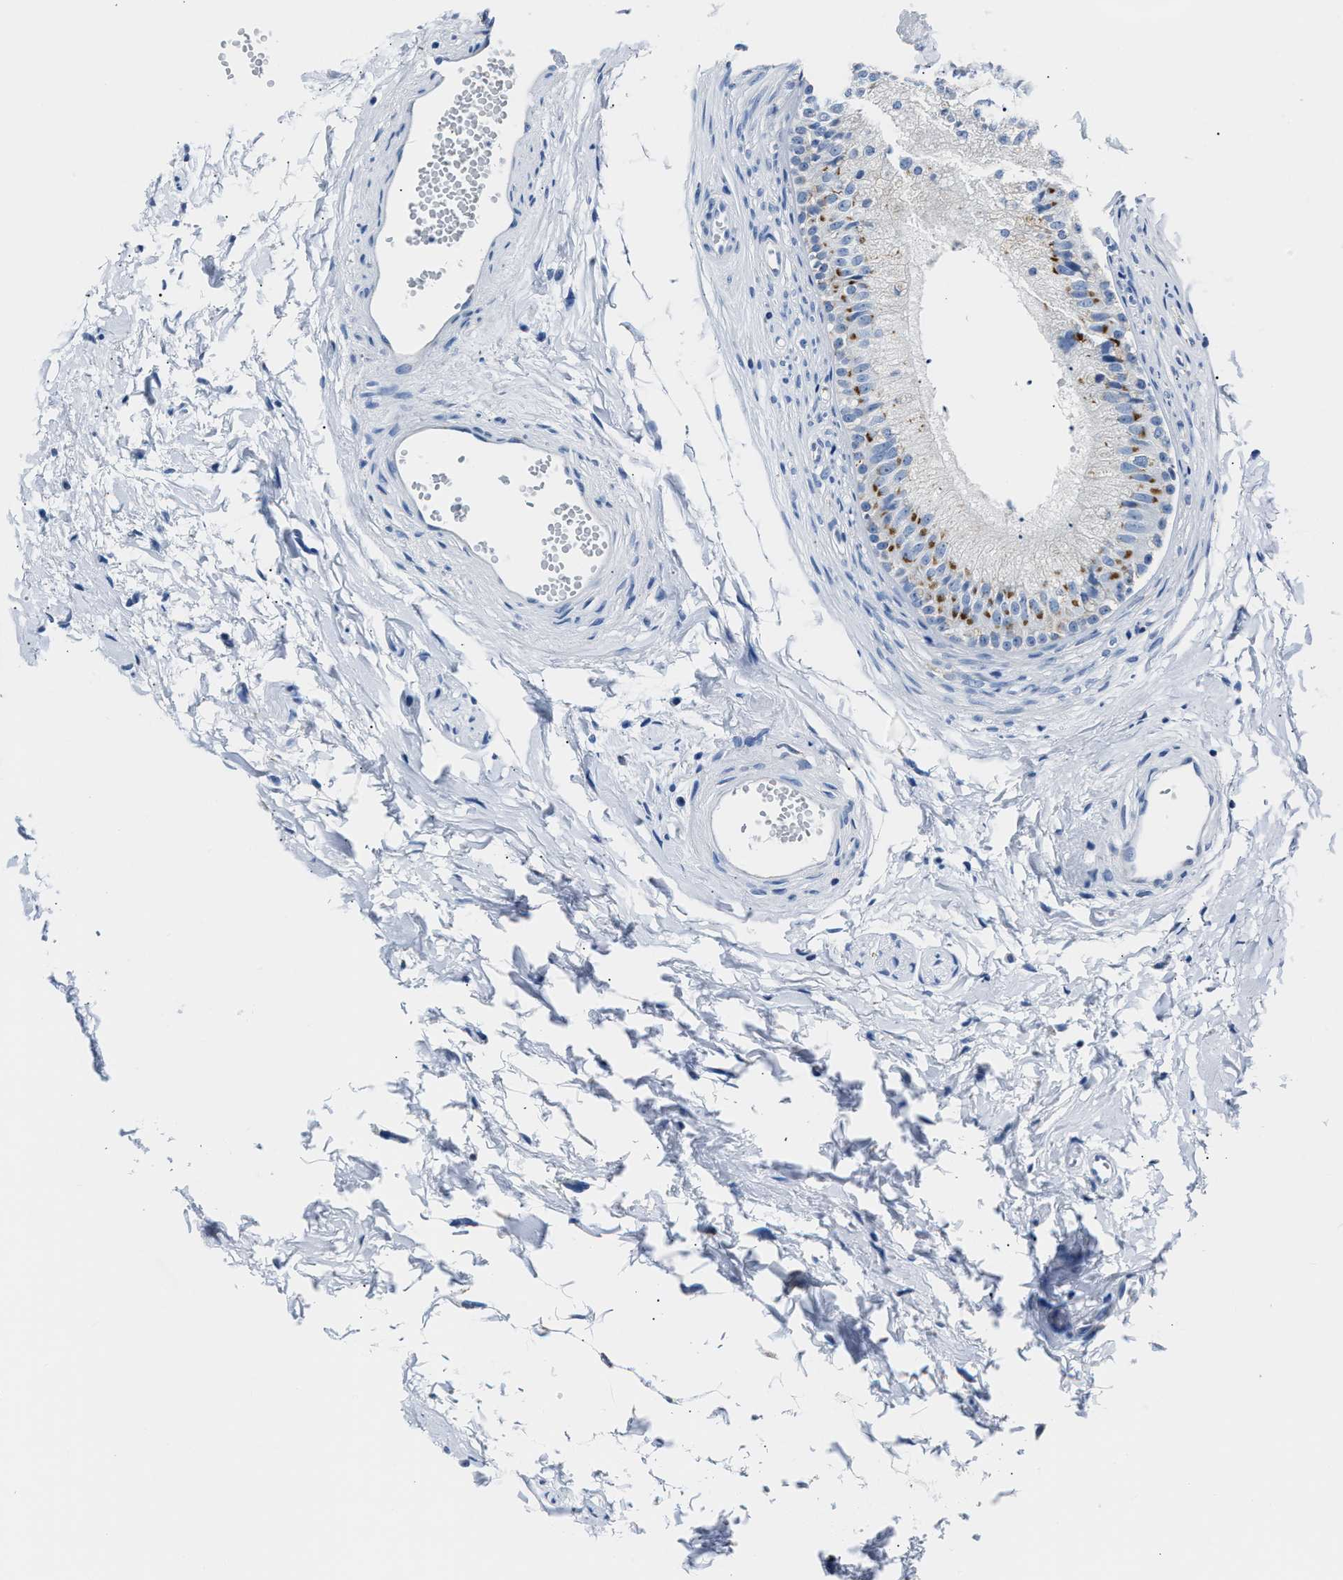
{"staining": {"intensity": "moderate", "quantity": "<25%", "location": "cytoplasmic/membranous"}, "tissue": "epididymis", "cell_type": "Glandular cells", "image_type": "normal", "snomed": [{"axis": "morphology", "description": "Normal tissue, NOS"}, {"axis": "topography", "description": "Epididymis"}], "caption": "IHC of benign epididymis exhibits low levels of moderate cytoplasmic/membranous positivity in approximately <25% of glandular cells.", "gene": "AMACR", "patient": {"sex": "male", "age": 56}}